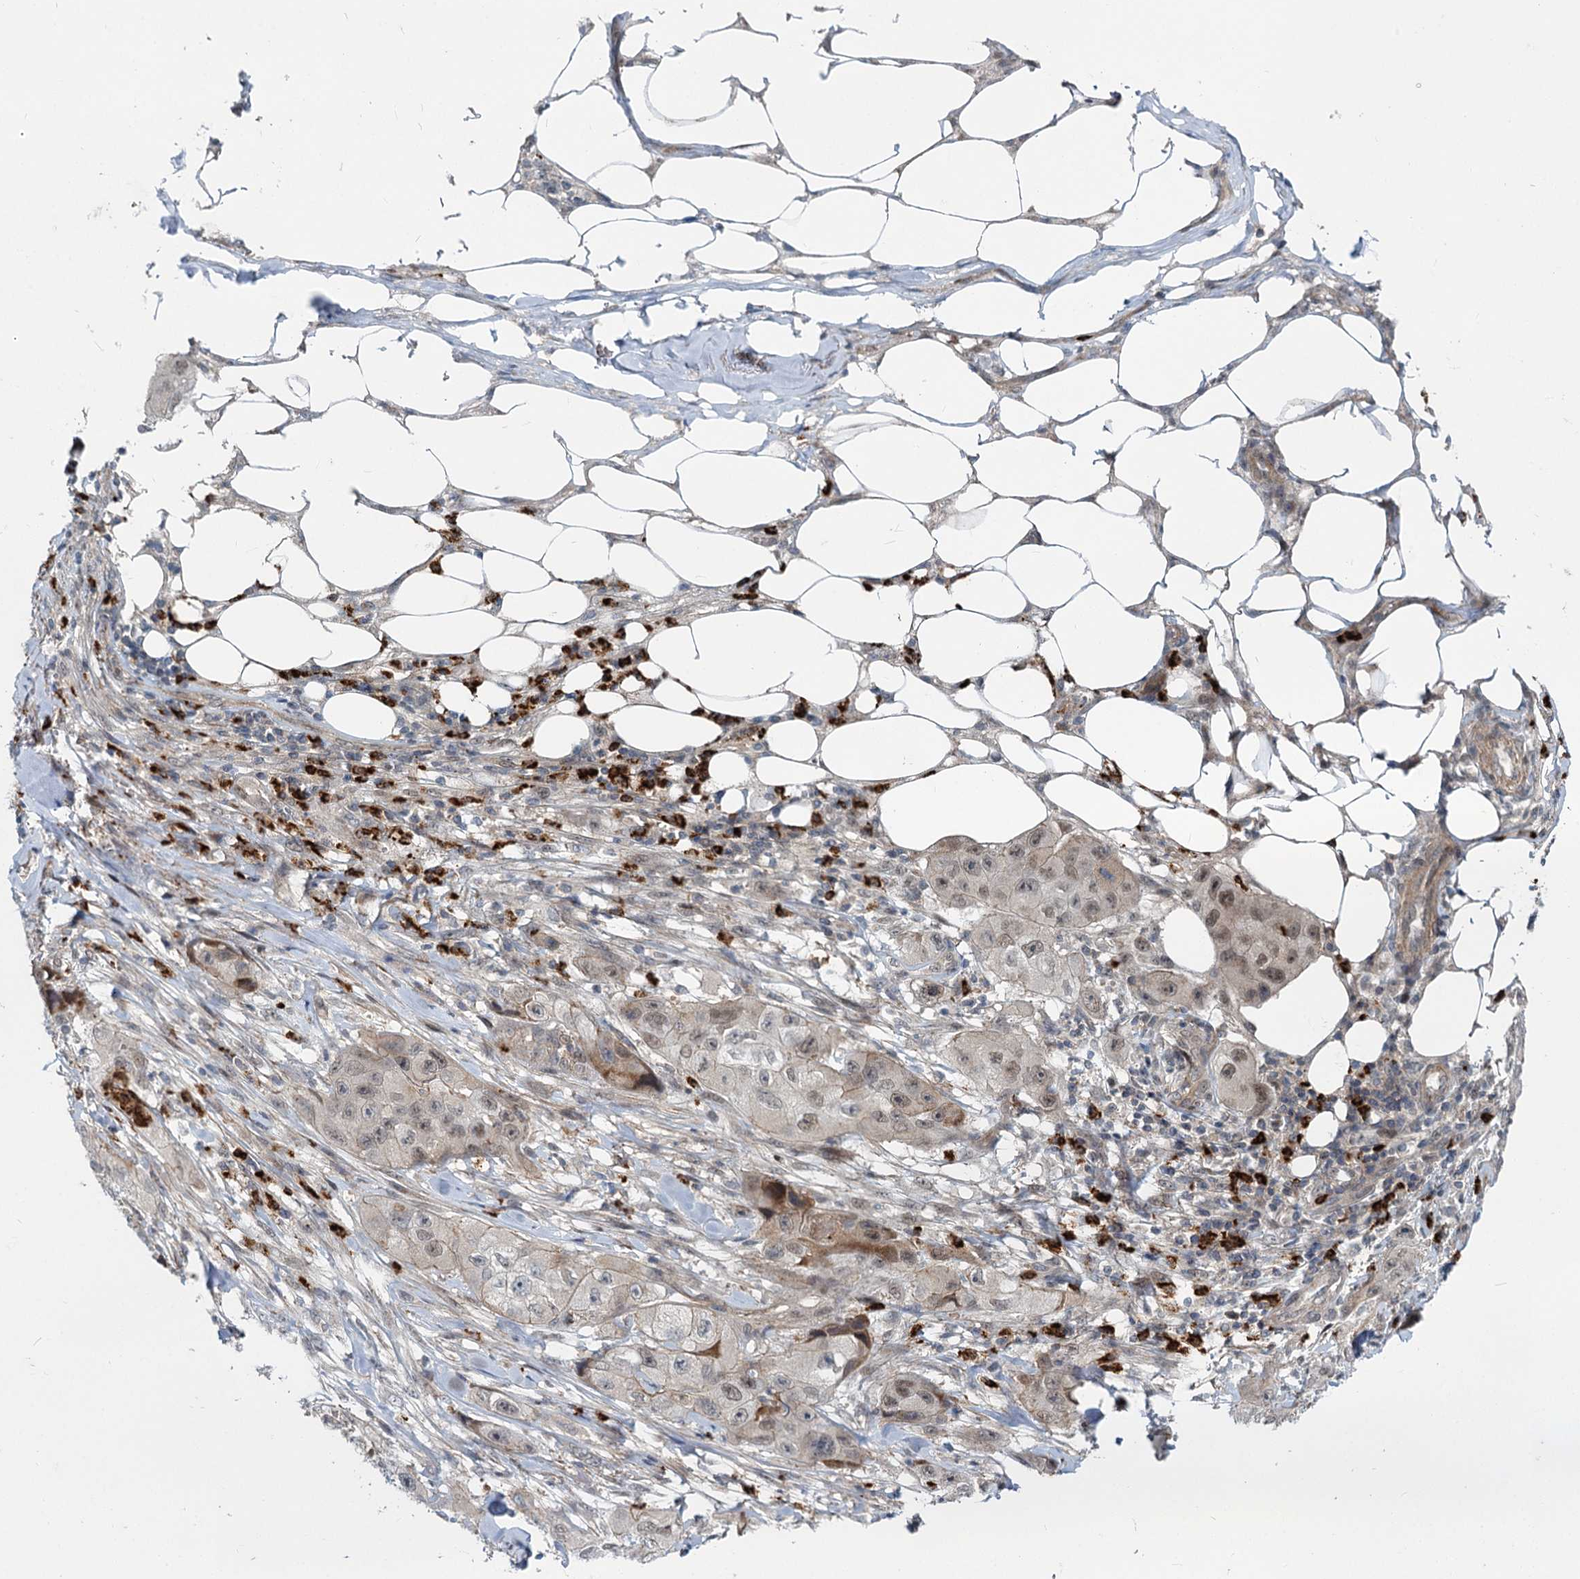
{"staining": {"intensity": "weak", "quantity": "25%-75%", "location": "cytoplasmic/membranous"}, "tissue": "skin cancer", "cell_type": "Tumor cells", "image_type": "cancer", "snomed": [{"axis": "morphology", "description": "Squamous cell carcinoma, NOS"}, {"axis": "topography", "description": "Skin"}, {"axis": "topography", "description": "Subcutis"}], "caption": "Protein staining of skin squamous cell carcinoma tissue displays weak cytoplasmic/membranous expression in about 25%-75% of tumor cells.", "gene": "ADCY2", "patient": {"sex": "male", "age": 73}}